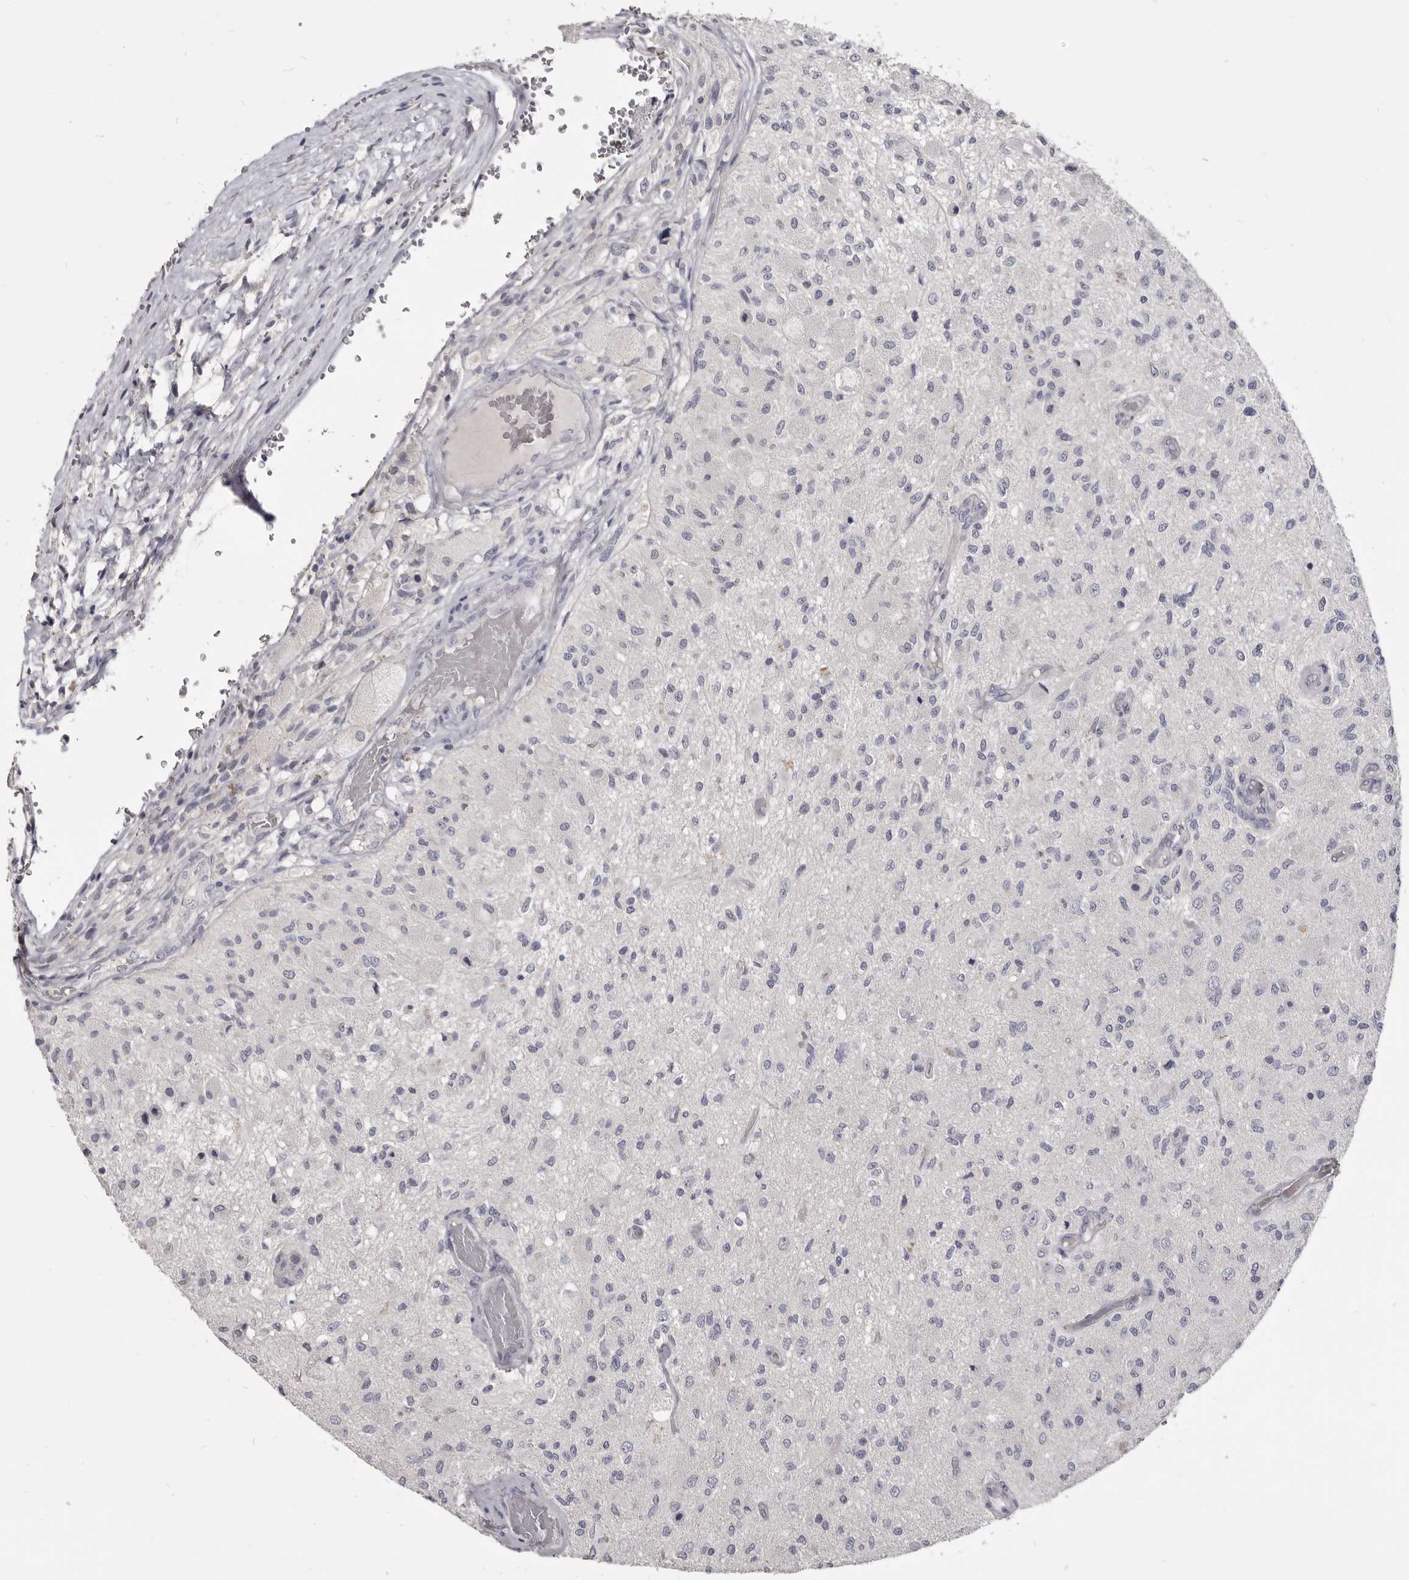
{"staining": {"intensity": "negative", "quantity": "none", "location": "none"}, "tissue": "glioma", "cell_type": "Tumor cells", "image_type": "cancer", "snomed": [{"axis": "morphology", "description": "Normal tissue, NOS"}, {"axis": "morphology", "description": "Glioma, malignant, High grade"}, {"axis": "topography", "description": "Cerebral cortex"}], "caption": "IHC of human malignant glioma (high-grade) exhibits no expression in tumor cells.", "gene": "CGN", "patient": {"sex": "male", "age": 77}}